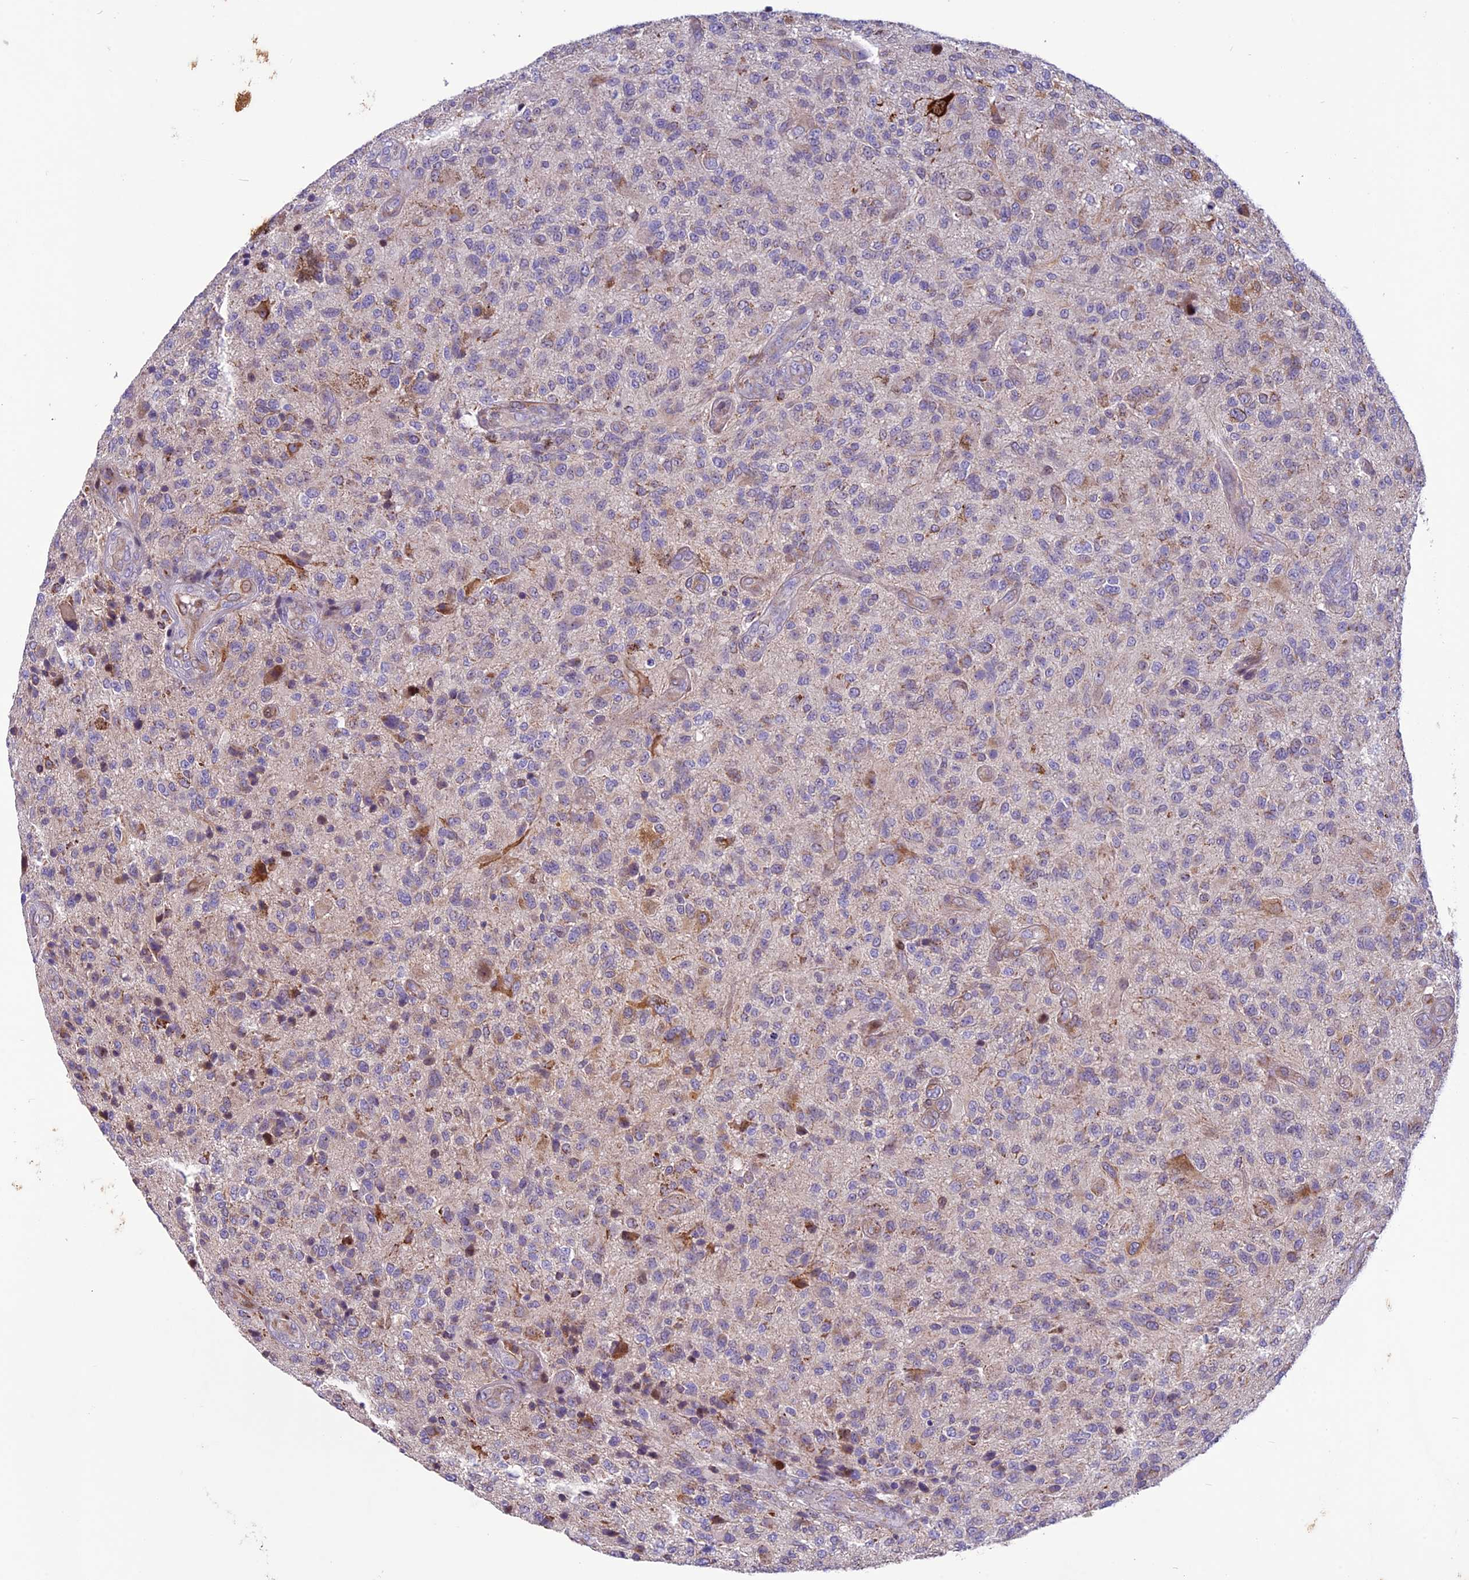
{"staining": {"intensity": "negative", "quantity": "none", "location": "none"}, "tissue": "glioma", "cell_type": "Tumor cells", "image_type": "cancer", "snomed": [{"axis": "morphology", "description": "Glioma, malignant, High grade"}, {"axis": "topography", "description": "Brain"}], "caption": "IHC of glioma demonstrates no positivity in tumor cells.", "gene": "MIEF2", "patient": {"sex": "male", "age": 47}}